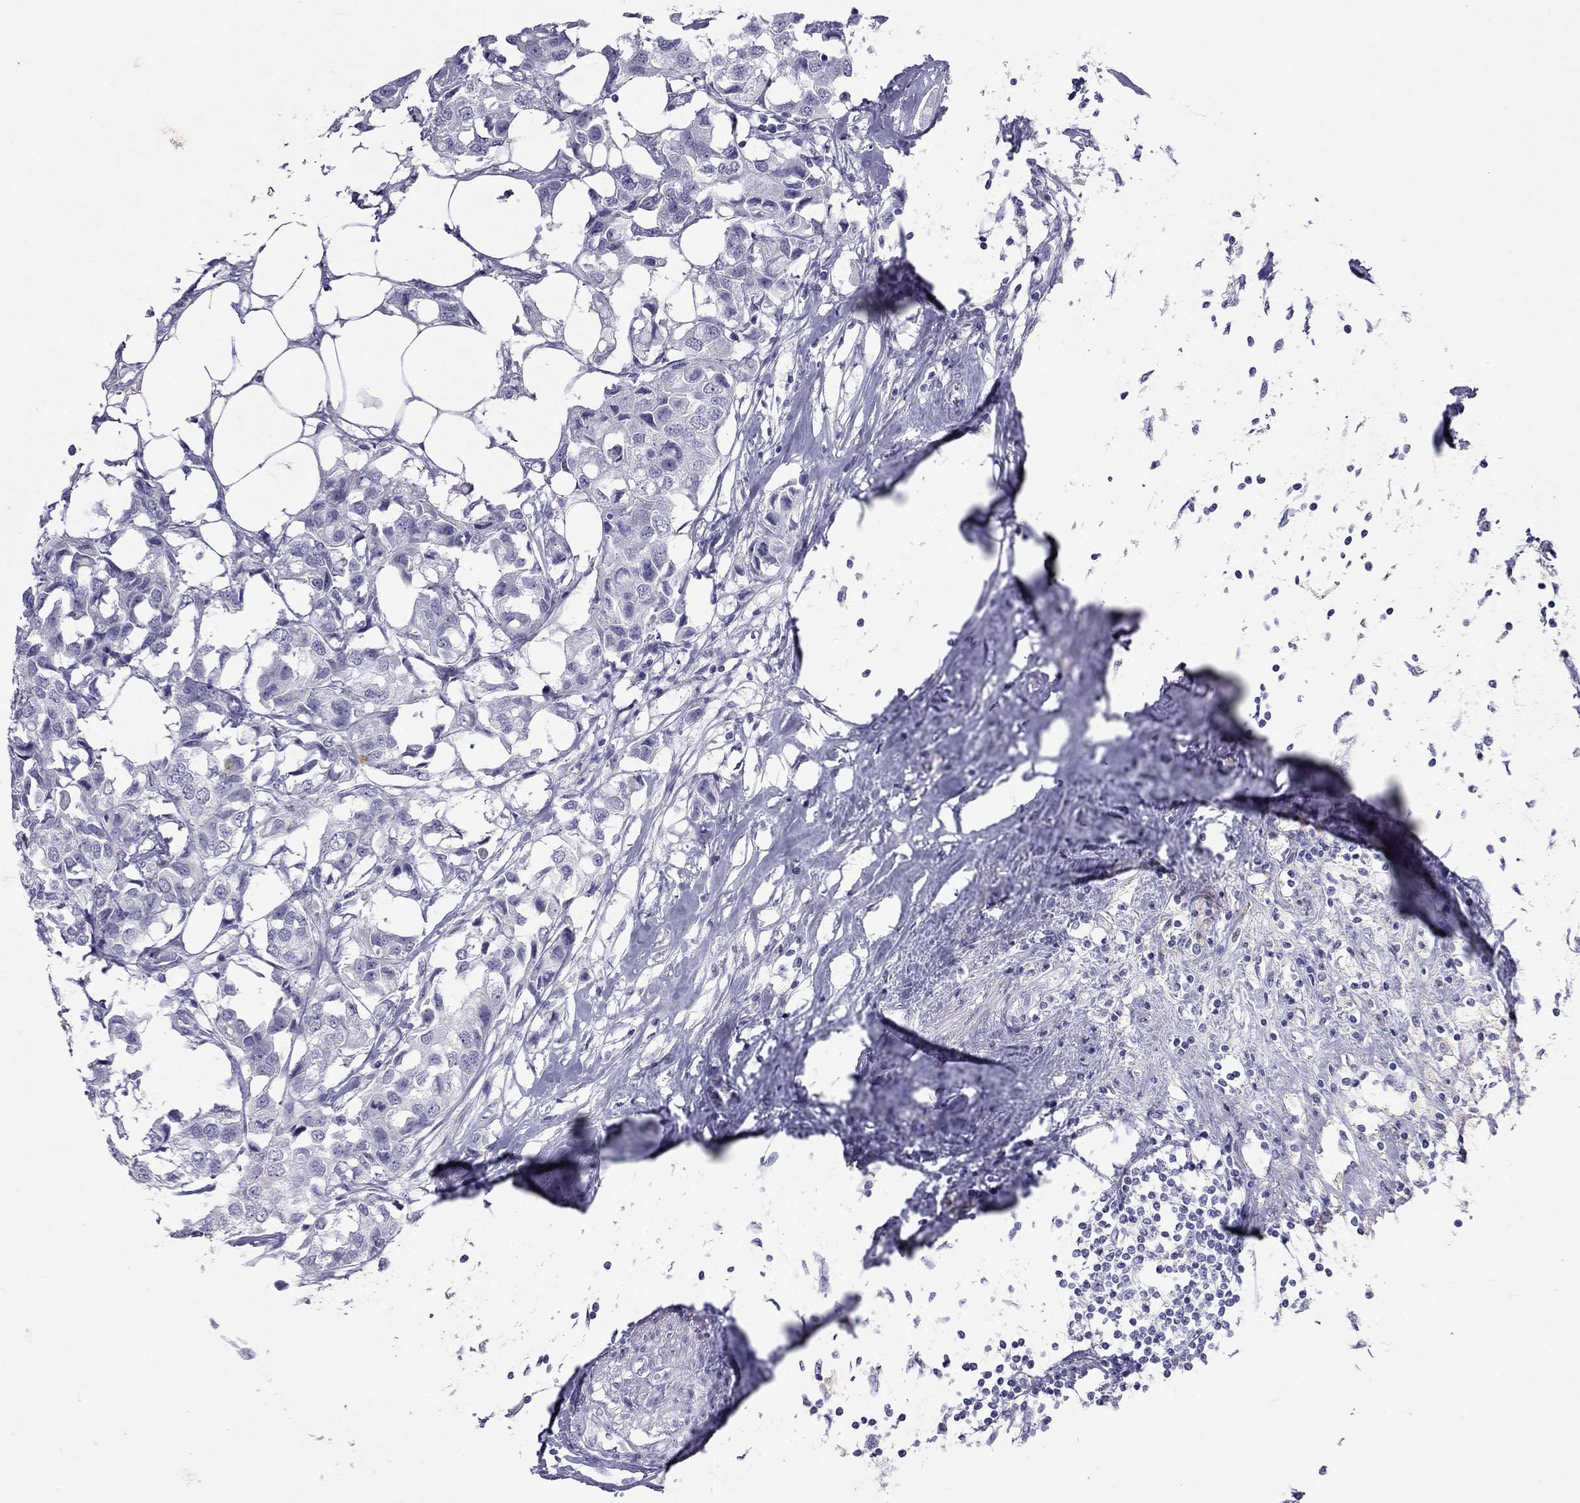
{"staining": {"intensity": "negative", "quantity": "none", "location": "none"}, "tissue": "breast cancer", "cell_type": "Tumor cells", "image_type": "cancer", "snomed": [{"axis": "morphology", "description": "Duct carcinoma"}, {"axis": "topography", "description": "Breast"}], "caption": "High magnification brightfield microscopy of infiltrating ductal carcinoma (breast) stained with DAB (brown) and counterstained with hematoxylin (blue): tumor cells show no significant expression.", "gene": "MUC16", "patient": {"sex": "female", "age": 80}}